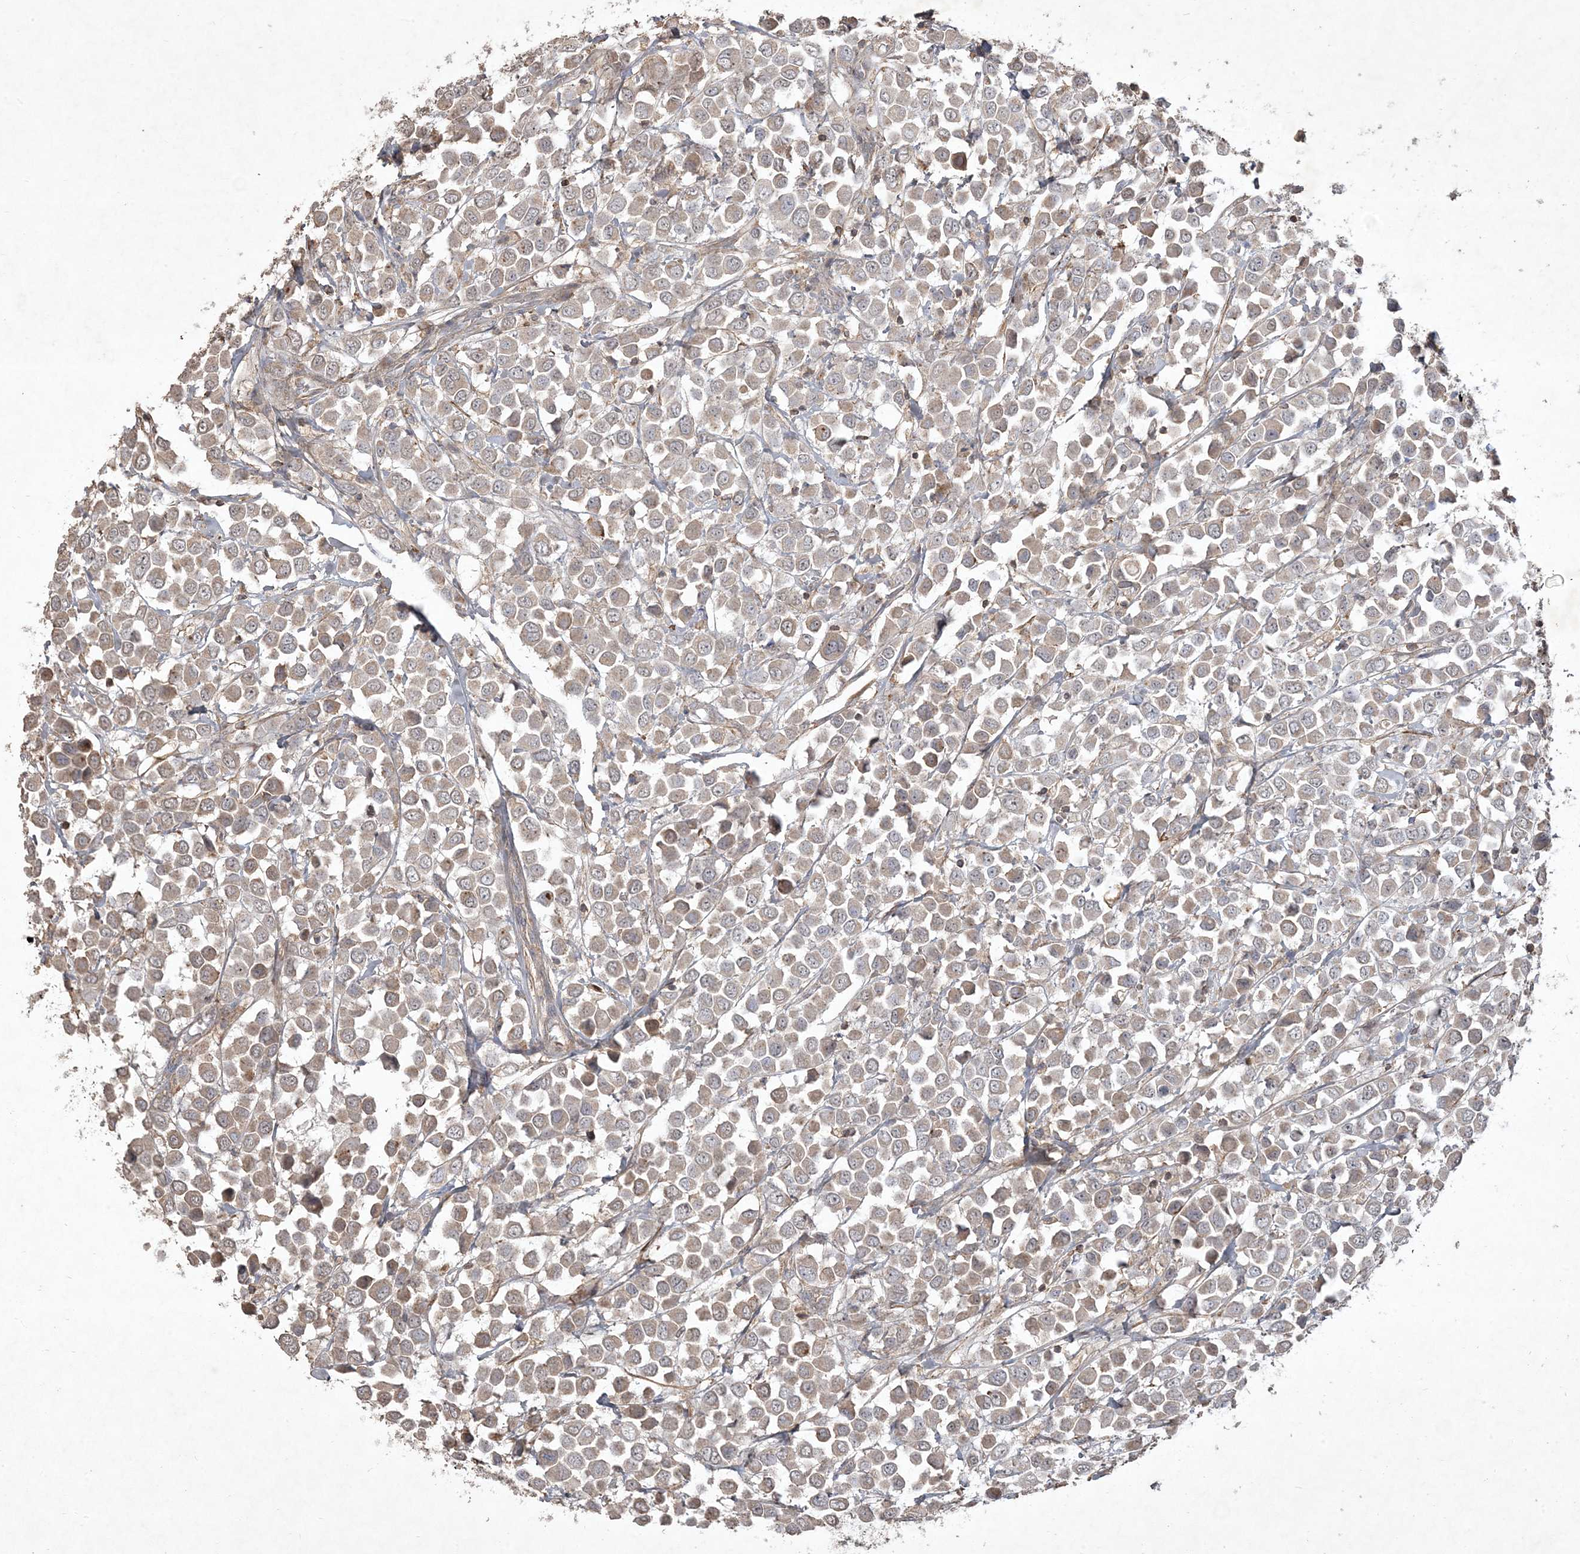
{"staining": {"intensity": "weak", "quantity": "25%-75%", "location": "cytoplasmic/membranous"}, "tissue": "breast cancer", "cell_type": "Tumor cells", "image_type": "cancer", "snomed": [{"axis": "morphology", "description": "Duct carcinoma"}, {"axis": "topography", "description": "Breast"}], "caption": "The immunohistochemical stain highlights weak cytoplasmic/membranous staining in tumor cells of infiltrating ductal carcinoma (breast) tissue.", "gene": "PRRT3", "patient": {"sex": "female", "age": 61}}